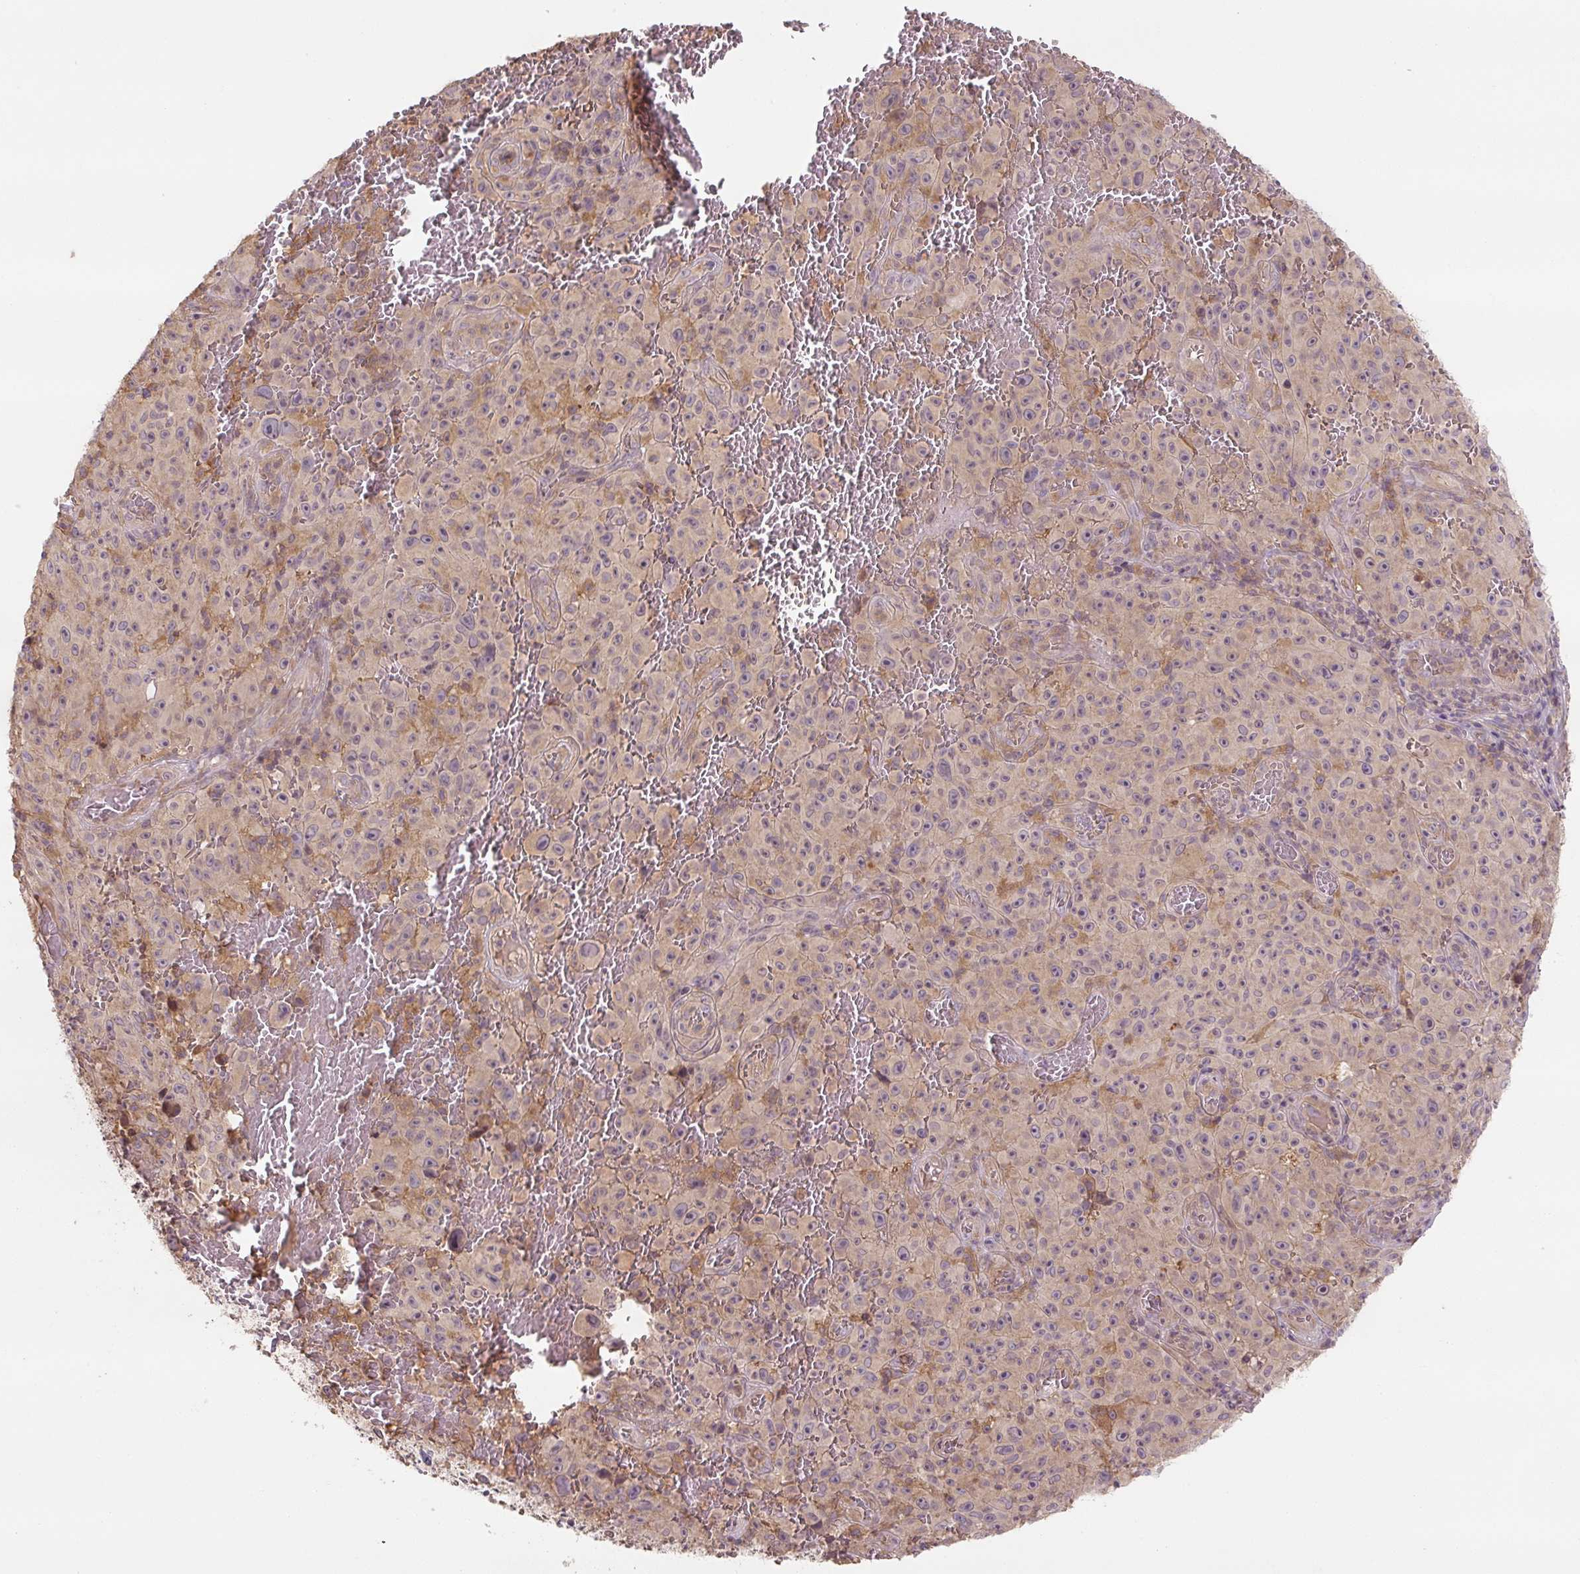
{"staining": {"intensity": "negative", "quantity": "none", "location": "none"}, "tissue": "melanoma", "cell_type": "Tumor cells", "image_type": "cancer", "snomed": [{"axis": "morphology", "description": "Malignant melanoma, NOS"}, {"axis": "topography", "description": "Skin"}], "caption": "IHC photomicrograph of malignant melanoma stained for a protein (brown), which demonstrates no positivity in tumor cells.", "gene": "C2orf73", "patient": {"sex": "female", "age": 82}}